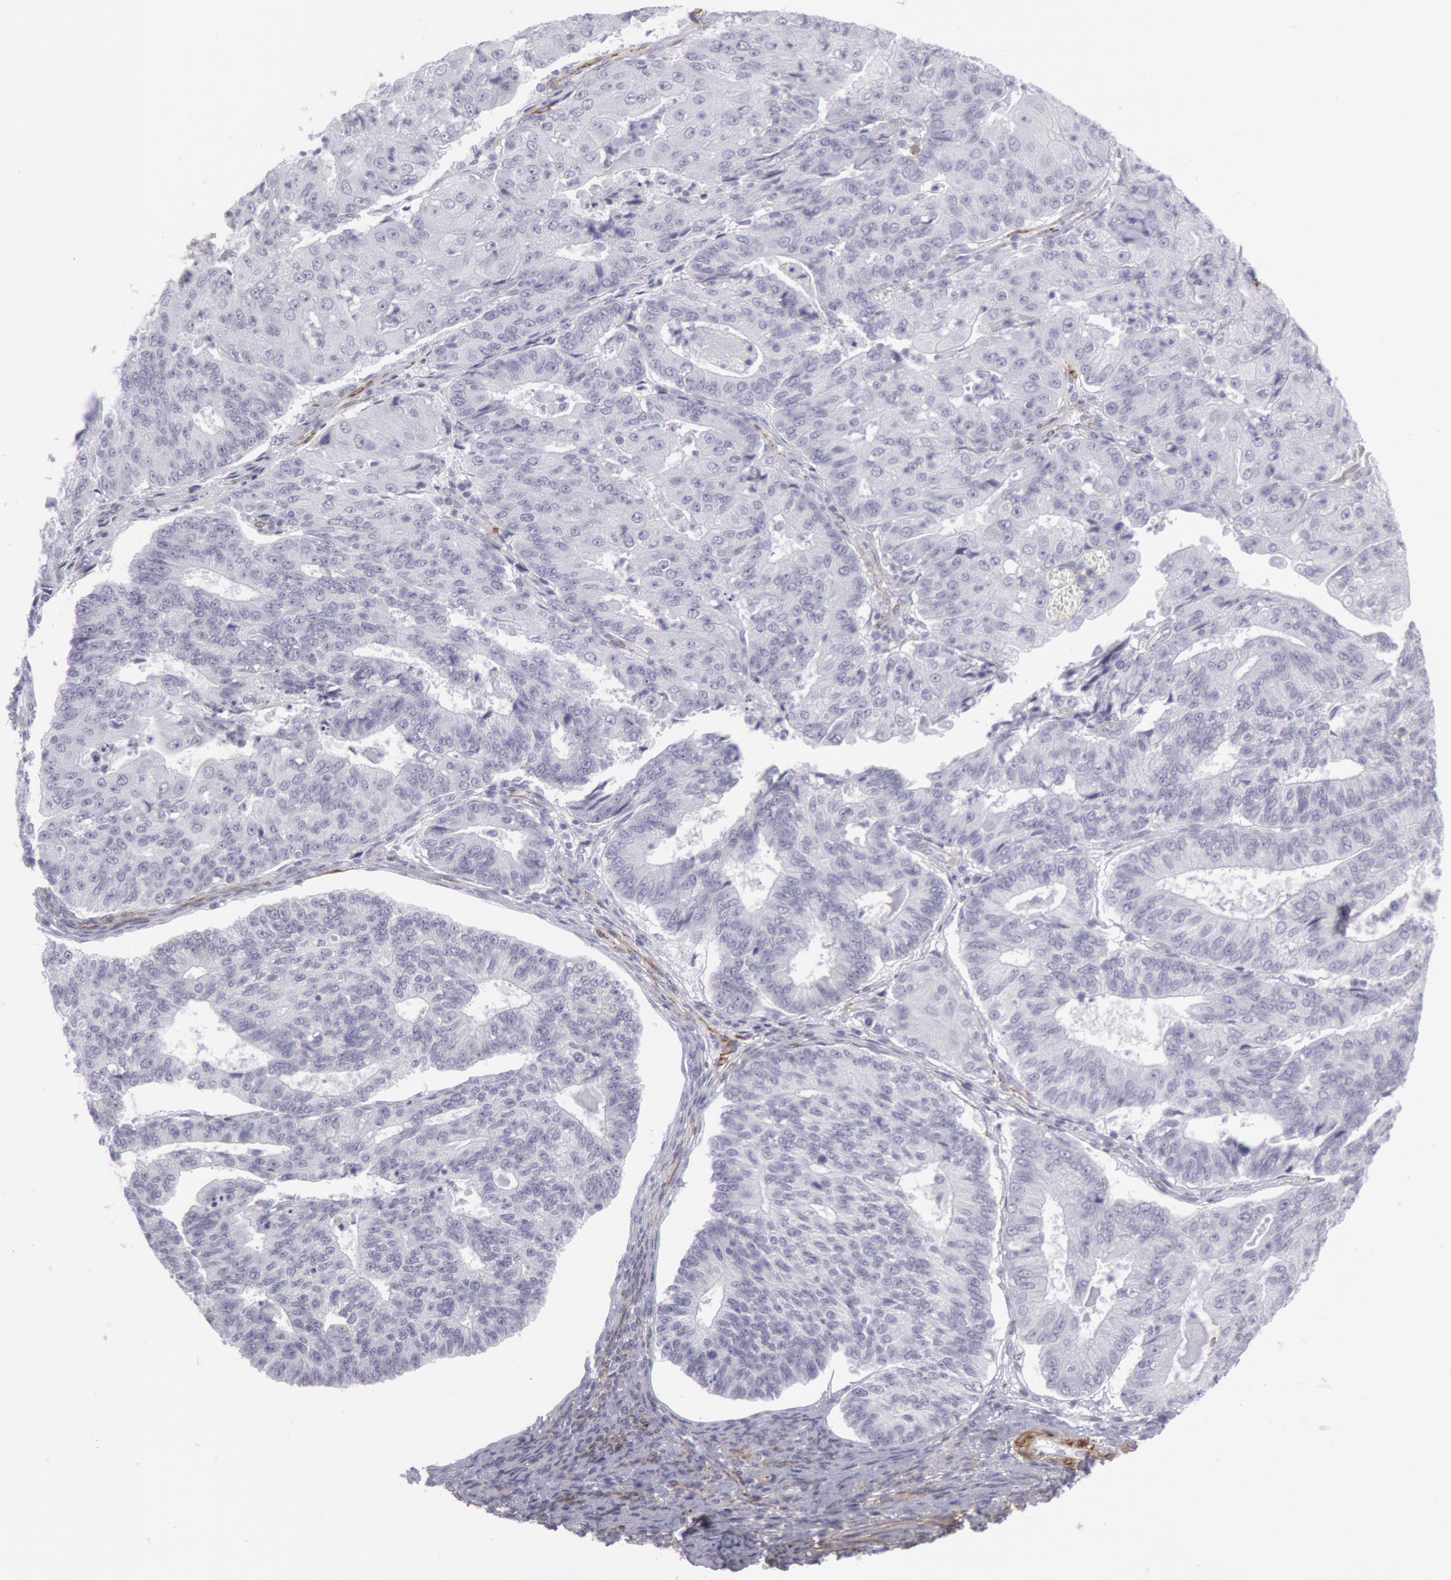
{"staining": {"intensity": "negative", "quantity": "none", "location": "none"}, "tissue": "endometrial cancer", "cell_type": "Tumor cells", "image_type": "cancer", "snomed": [{"axis": "morphology", "description": "Adenocarcinoma, NOS"}, {"axis": "topography", "description": "Endometrium"}], "caption": "Tumor cells show no significant positivity in adenocarcinoma (endometrial).", "gene": "CDH13", "patient": {"sex": "female", "age": 56}}